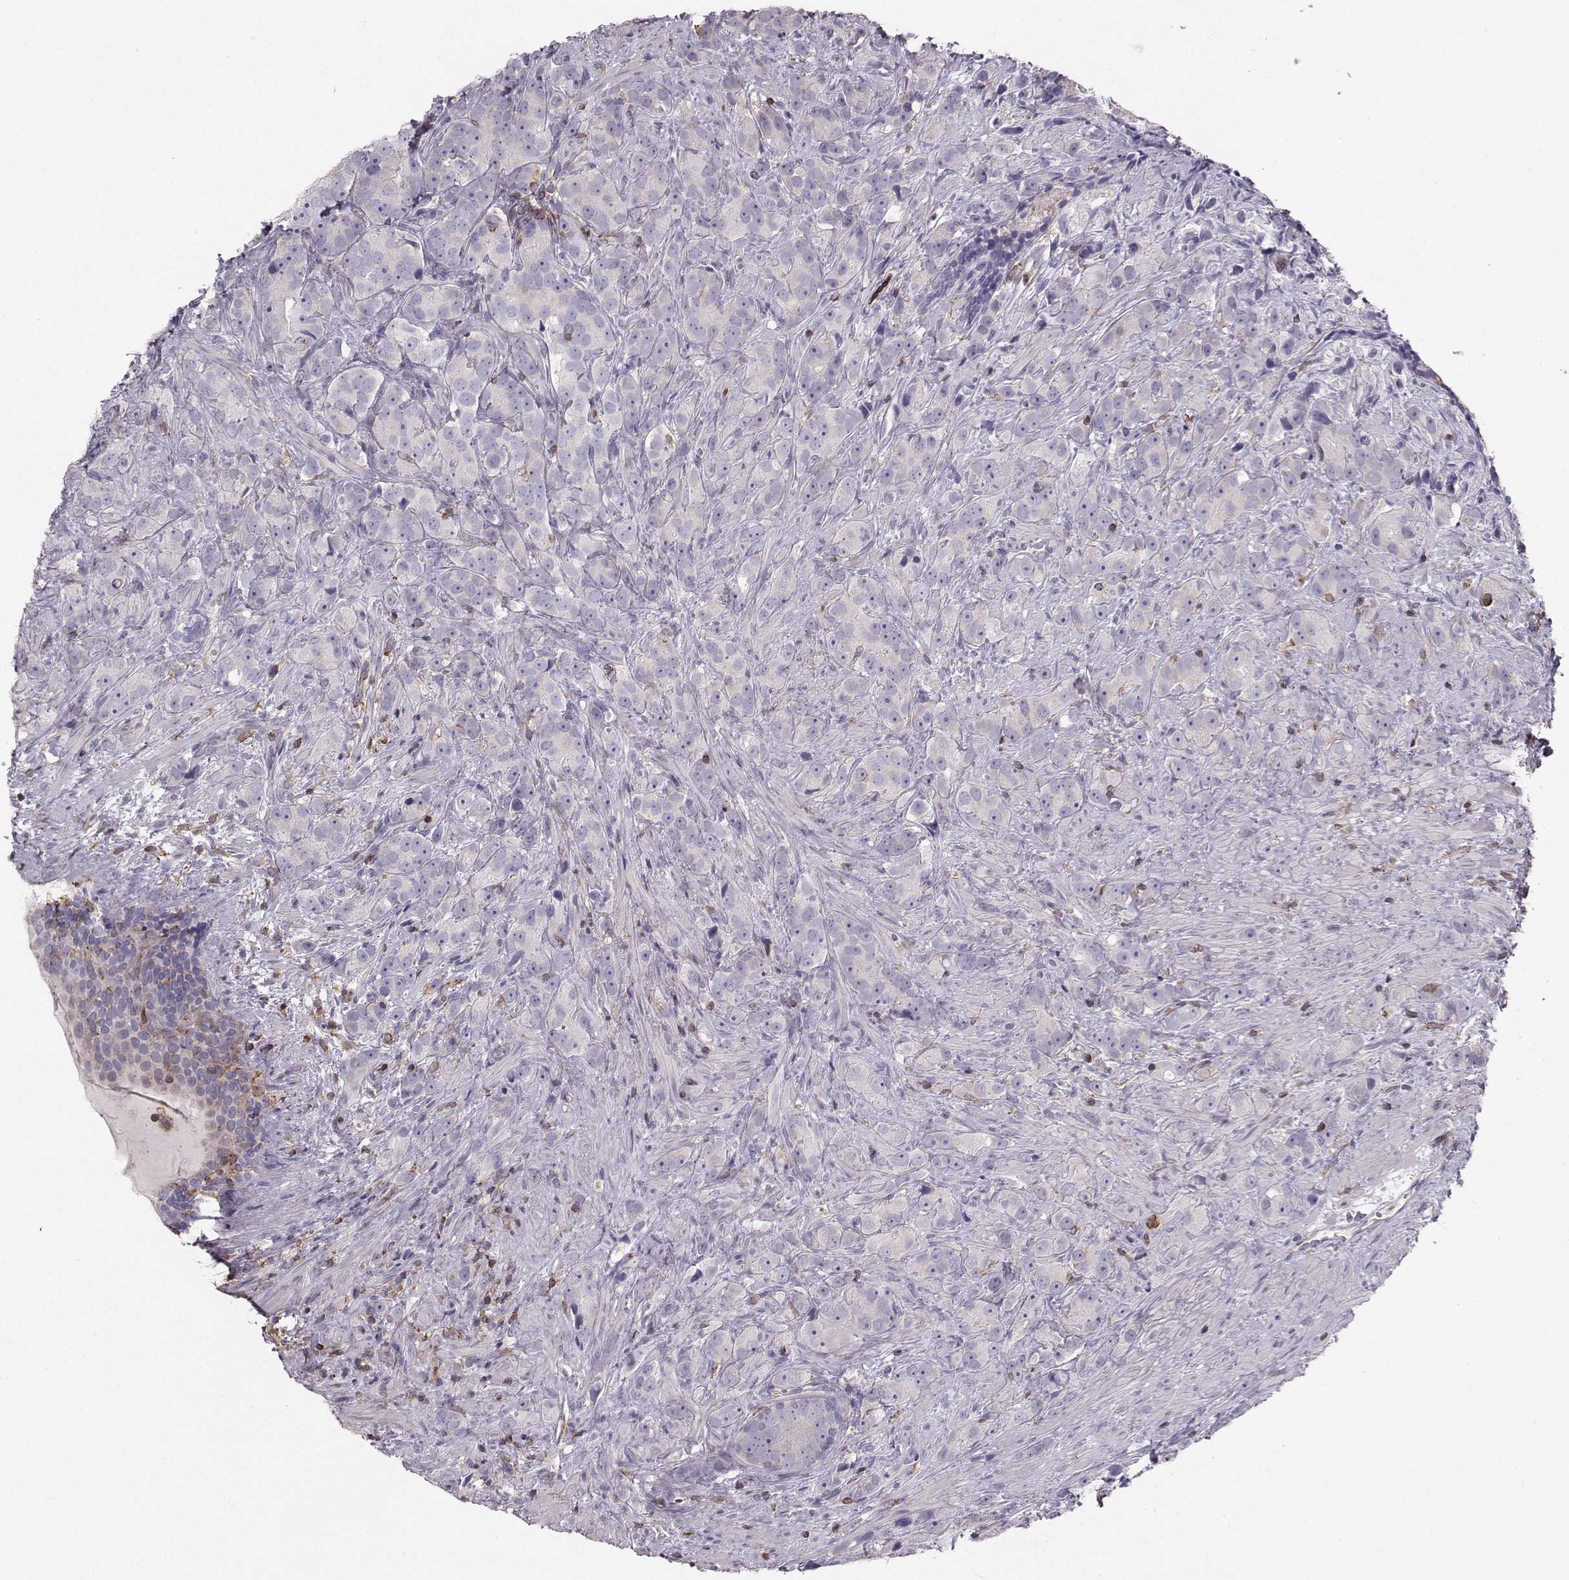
{"staining": {"intensity": "negative", "quantity": "none", "location": "none"}, "tissue": "prostate cancer", "cell_type": "Tumor cells", "image_type": "cancer", "snomed": [{"axis": "morphology", "description": "Adenocarcinoma, High grade"}, {"axis": "topography", "description": "Prostate"}], "caption": "This image is of high-grade adenocarcinoma (prostate) stained with immunohistochemistry (IHC) to label a protein in brown with the nuclei are counter-stained blue. There is no positivity in tumor cells. (IHC, brightfield microscopy, high magnification).", "gene": "ZBTB32", "patient": {"sex": "male", "age": 90}}